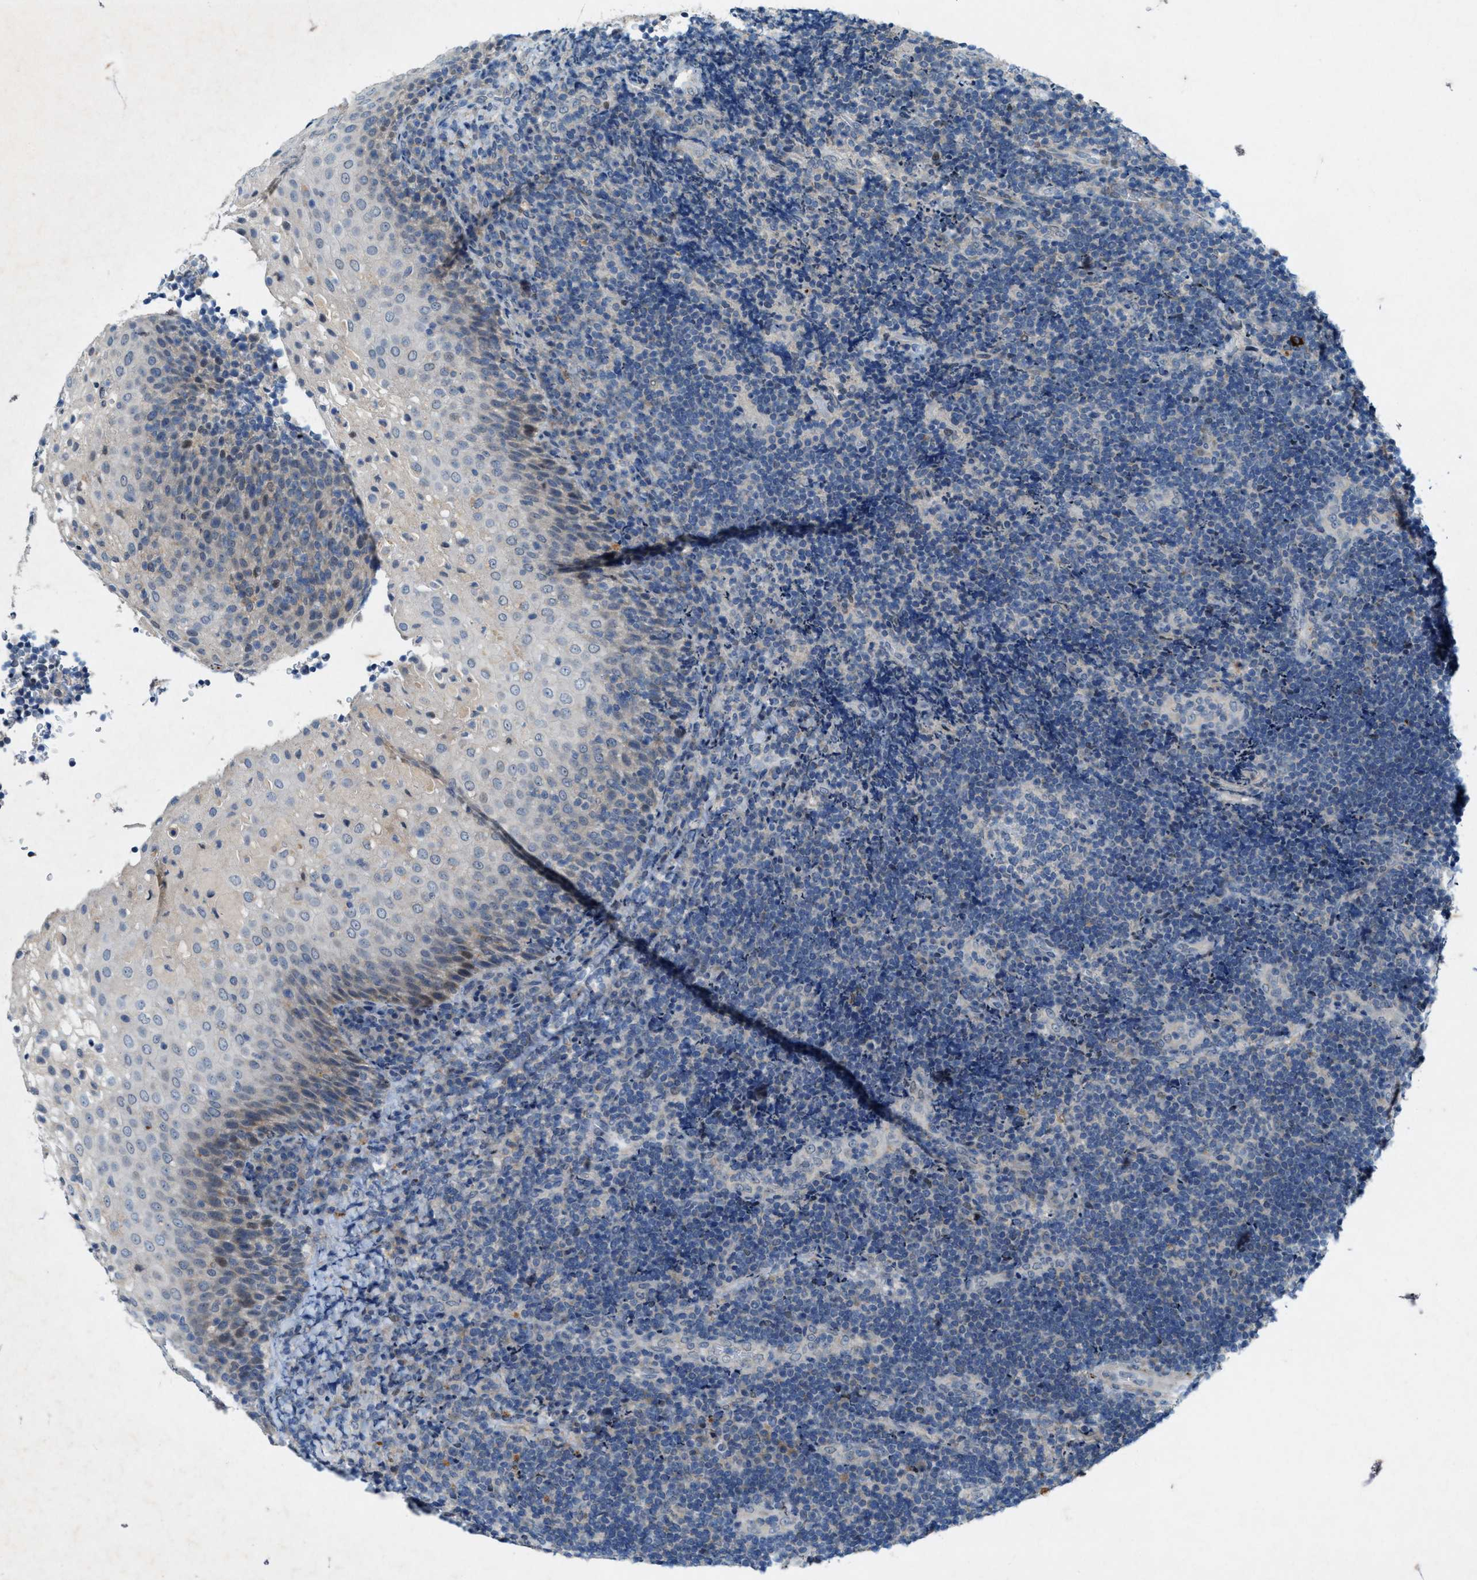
{"staining": {"intensity": "negative", "quantity": "none", "location": "none"}, "tissue": "lymphoma", "cell_type": "Tumor cells", "image_type": "cancer", "snomed": [{"axis": "morphology", "description": "Malignant lymphoma, non-Hodgkin's type, High grade"}, {"axis": "topography", "description": "Tonsil"}], "caption": "Micrograph shows no protein positivity in tumor cells of high-grade malignant lymphoma, non-Hodgkin's type tissue.", "gene": "URGCP", "patient": {"sex": "female", "age": 36}}